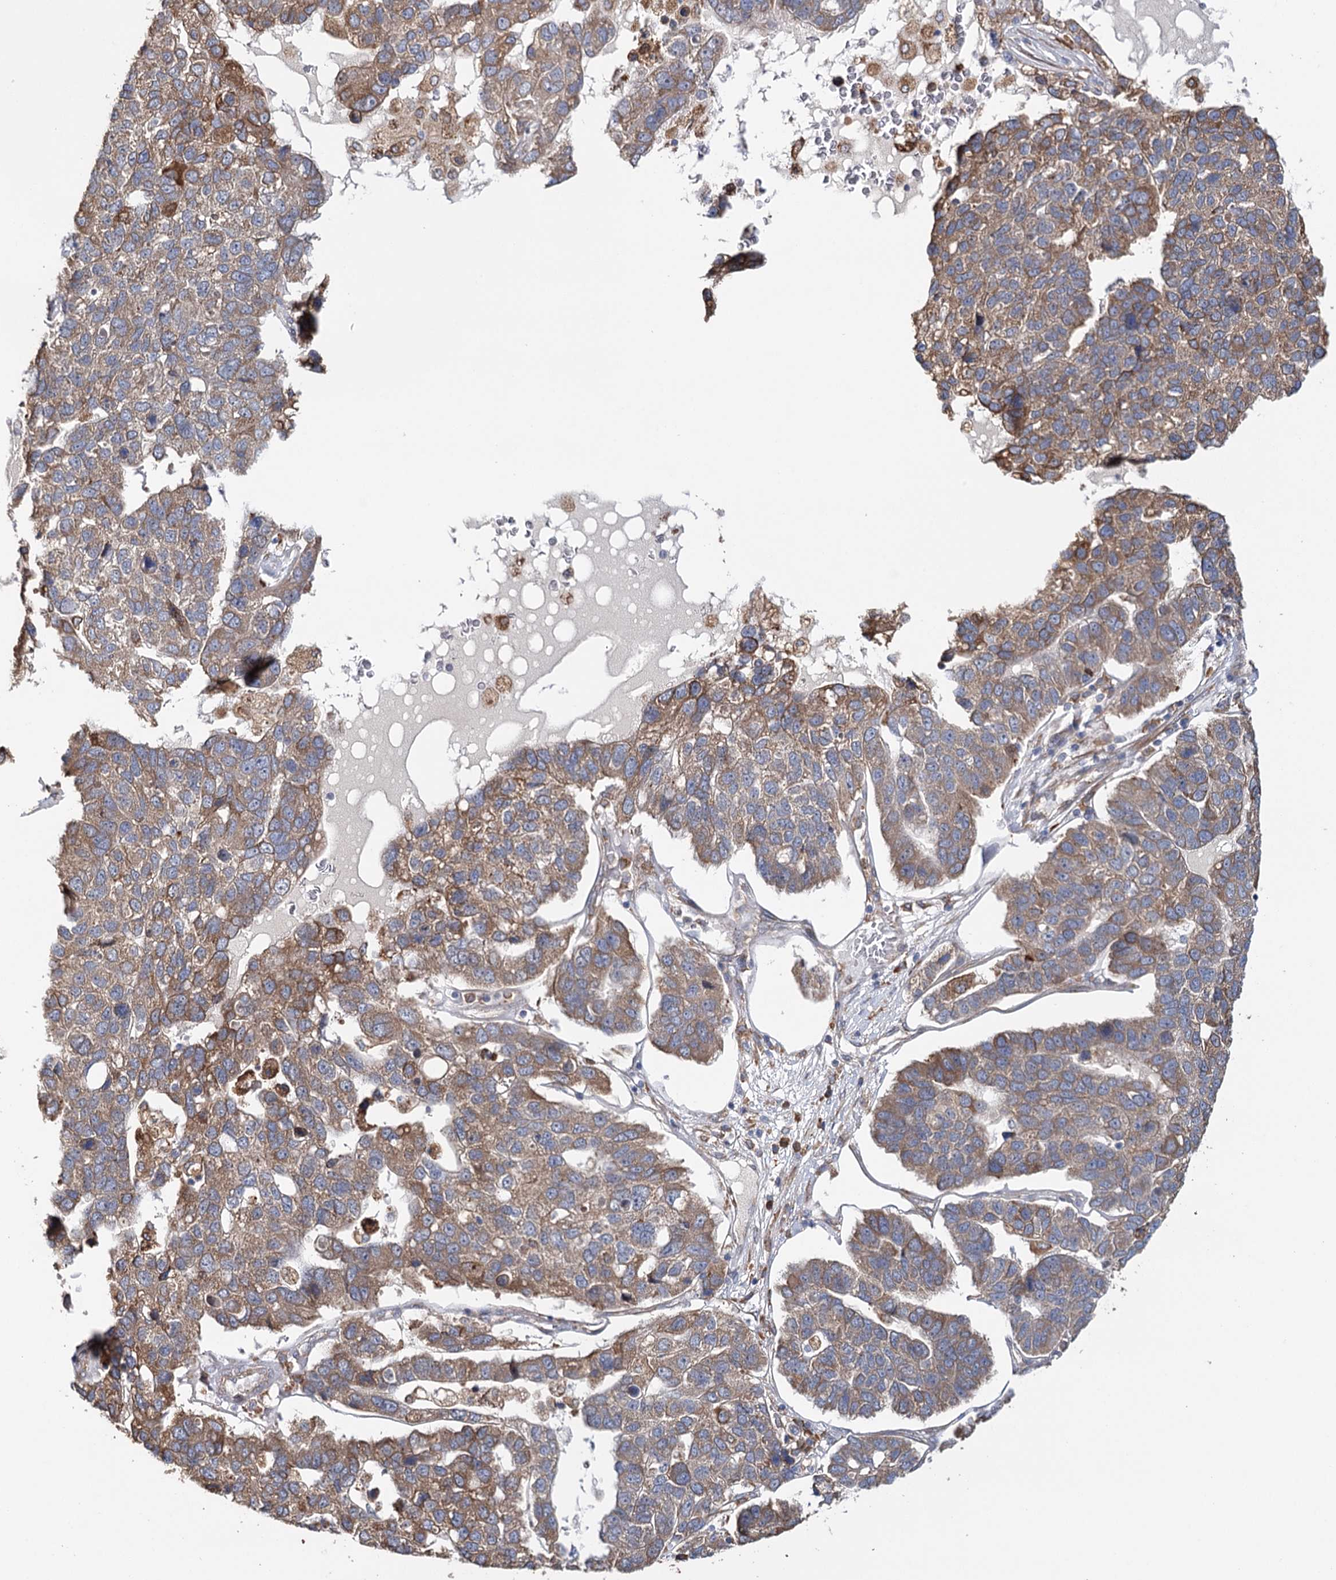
{"staining": {"intensity": "moderate", "quantity": ">75%", "location": "cytoplasmic/membranous"}, "tissue": "pancreatic cancer", "cell_type": "Tumor cells", "image_type": "cancer", "snomed": [{"axis": "morphology", "description": "Adenocarcinoma, NOS"}, {"axis": "topography", "description": "Pancreas"}], "caption": "Immunohistochemistry of pancreatic cancer demonstrates medium levels of moderate cytoplasmic/membranous positivity in approximately >75% of tumor cells. (DAB (3,3'-diaminobenzidine) = brown stain, brightfield microscopy at high magnification).", "gene": "VEGFA", "patient": {"sex": "female", "age": 61}}